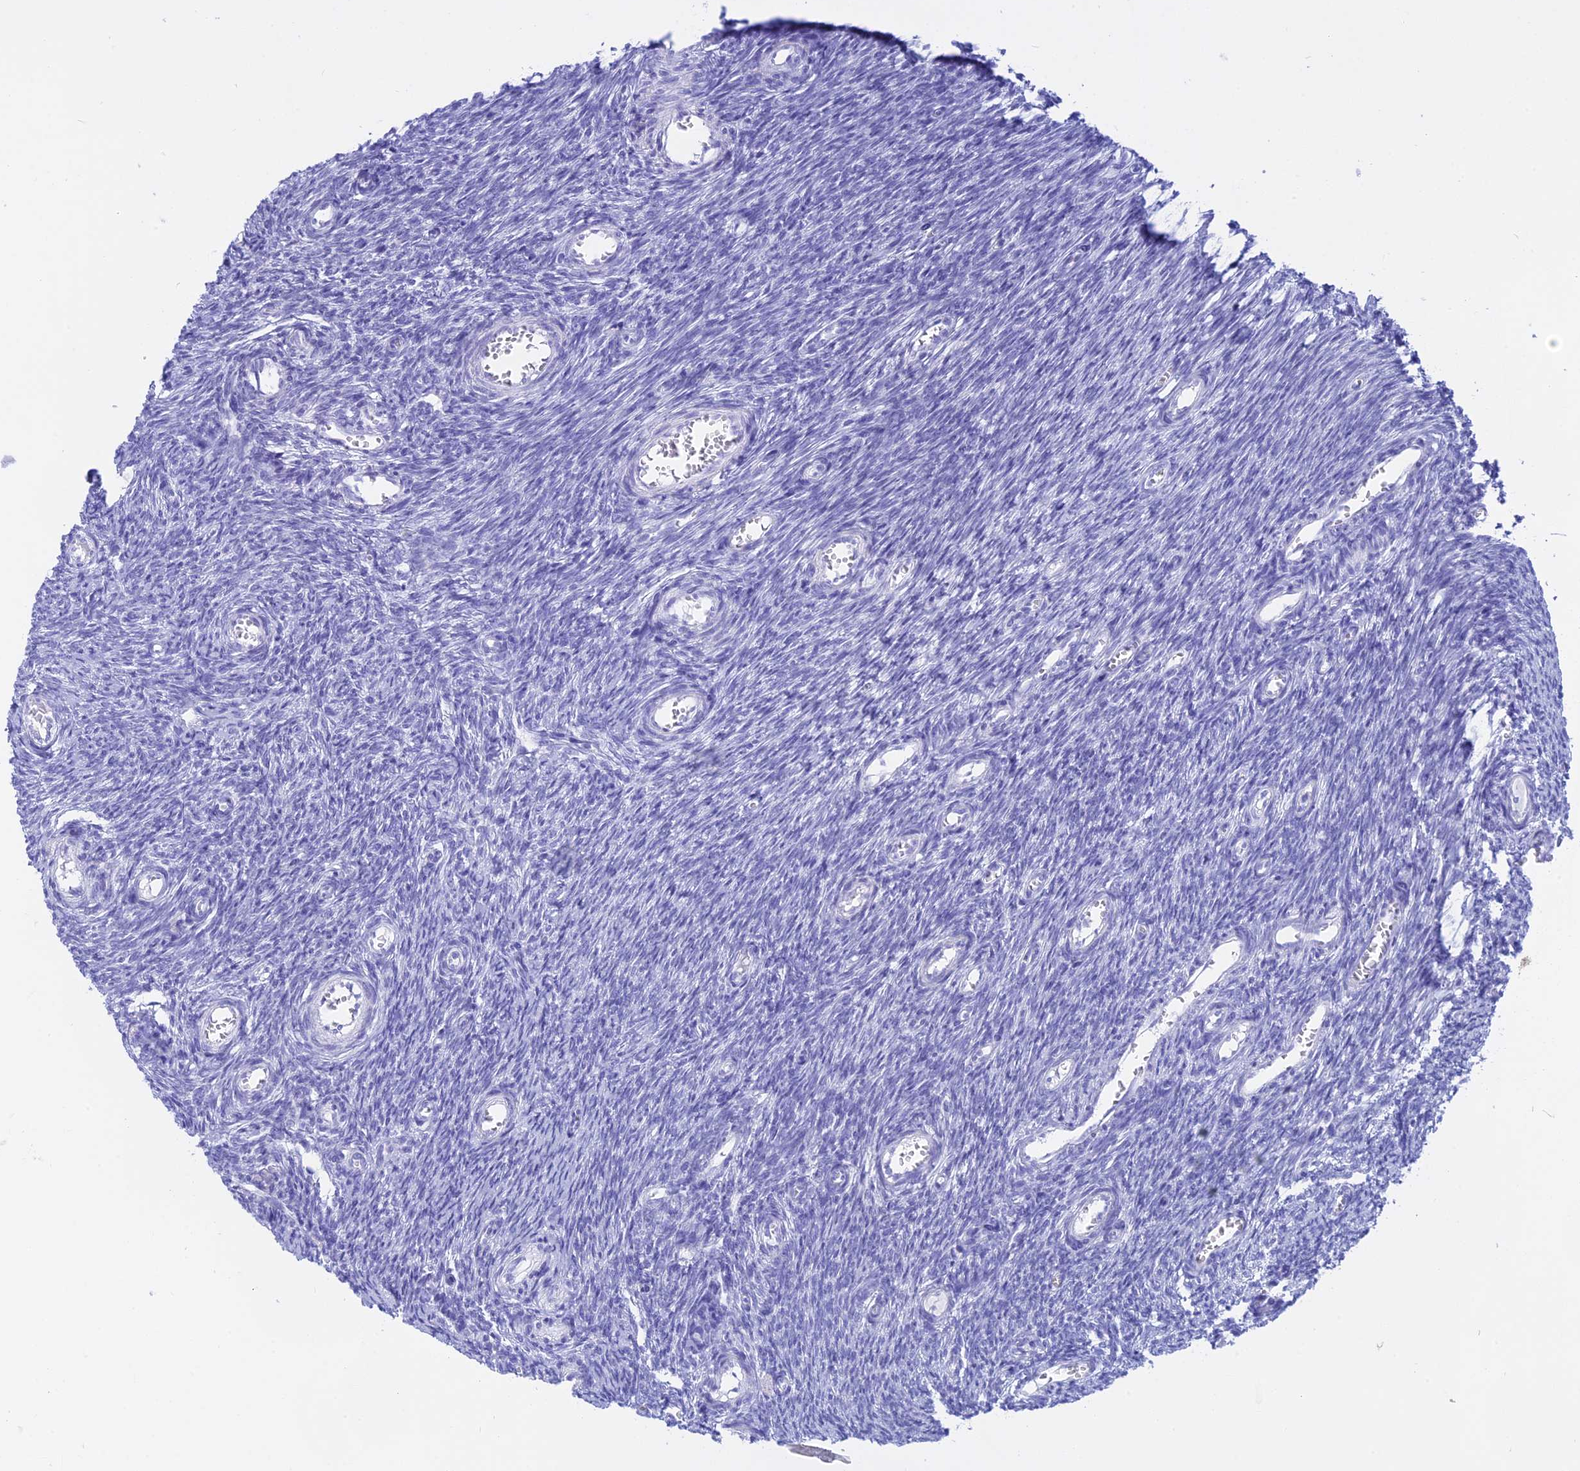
{"staining": {"intensity": "negative", "quantity": "none", "location": "none"}, "tissue": "ovary", "cell_type": "Follicle cells", "image_type": "normal", "snomed": [{"axis": "morphology", "description": "Normal tissue, NOS"}, {"axis": "topography", "description": "Ovary"}], "caption": "Unremarkable ovary was stained to show a protein in brown. There is no significant expression in follicle cells. Nuclei are stained in blue.", "gene": "ISCA1", "patient": {"sex": "female", "age": 44}}